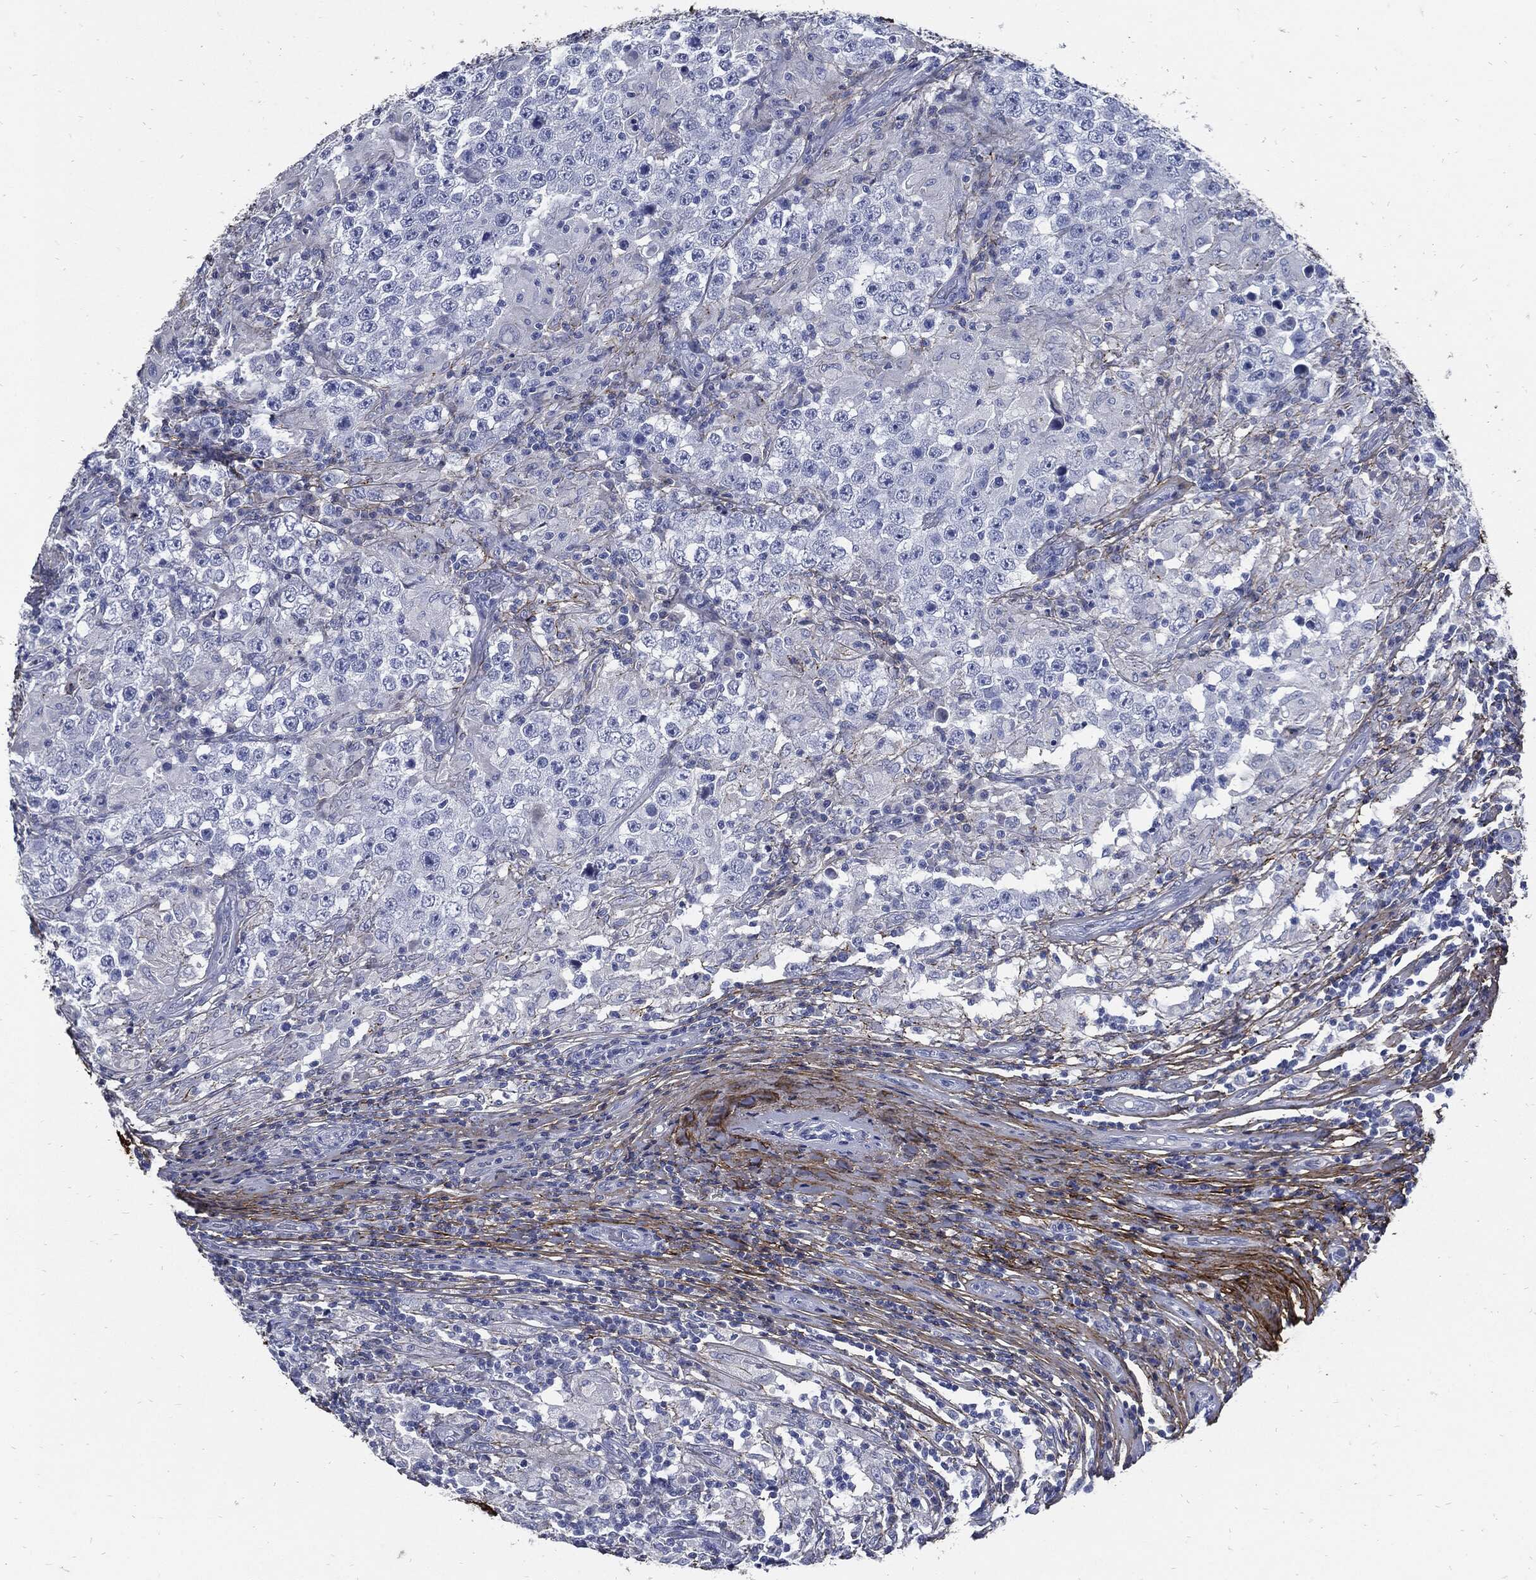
{"staining": {"intensity": "negative", "quantity": "none", "location": "none"}, "tissue": "testis cancer", "cell_type": "Tumor cells", "image_type": "cancer", "snomed": [{"axis": "morphology", "description": "Seminoma, NOS"}, {"axis": "morphology", "description": "Carcinoma, Embryonal, NOS"}, {"axis": "topography", "description": "Testis"}], "caption": "Immunohistochemical staining of human seminoma (testis) exhibits no significant positivity in tumor cells.", "gene": "FBN1", "patient": {"sex": "male", "age": 41}}